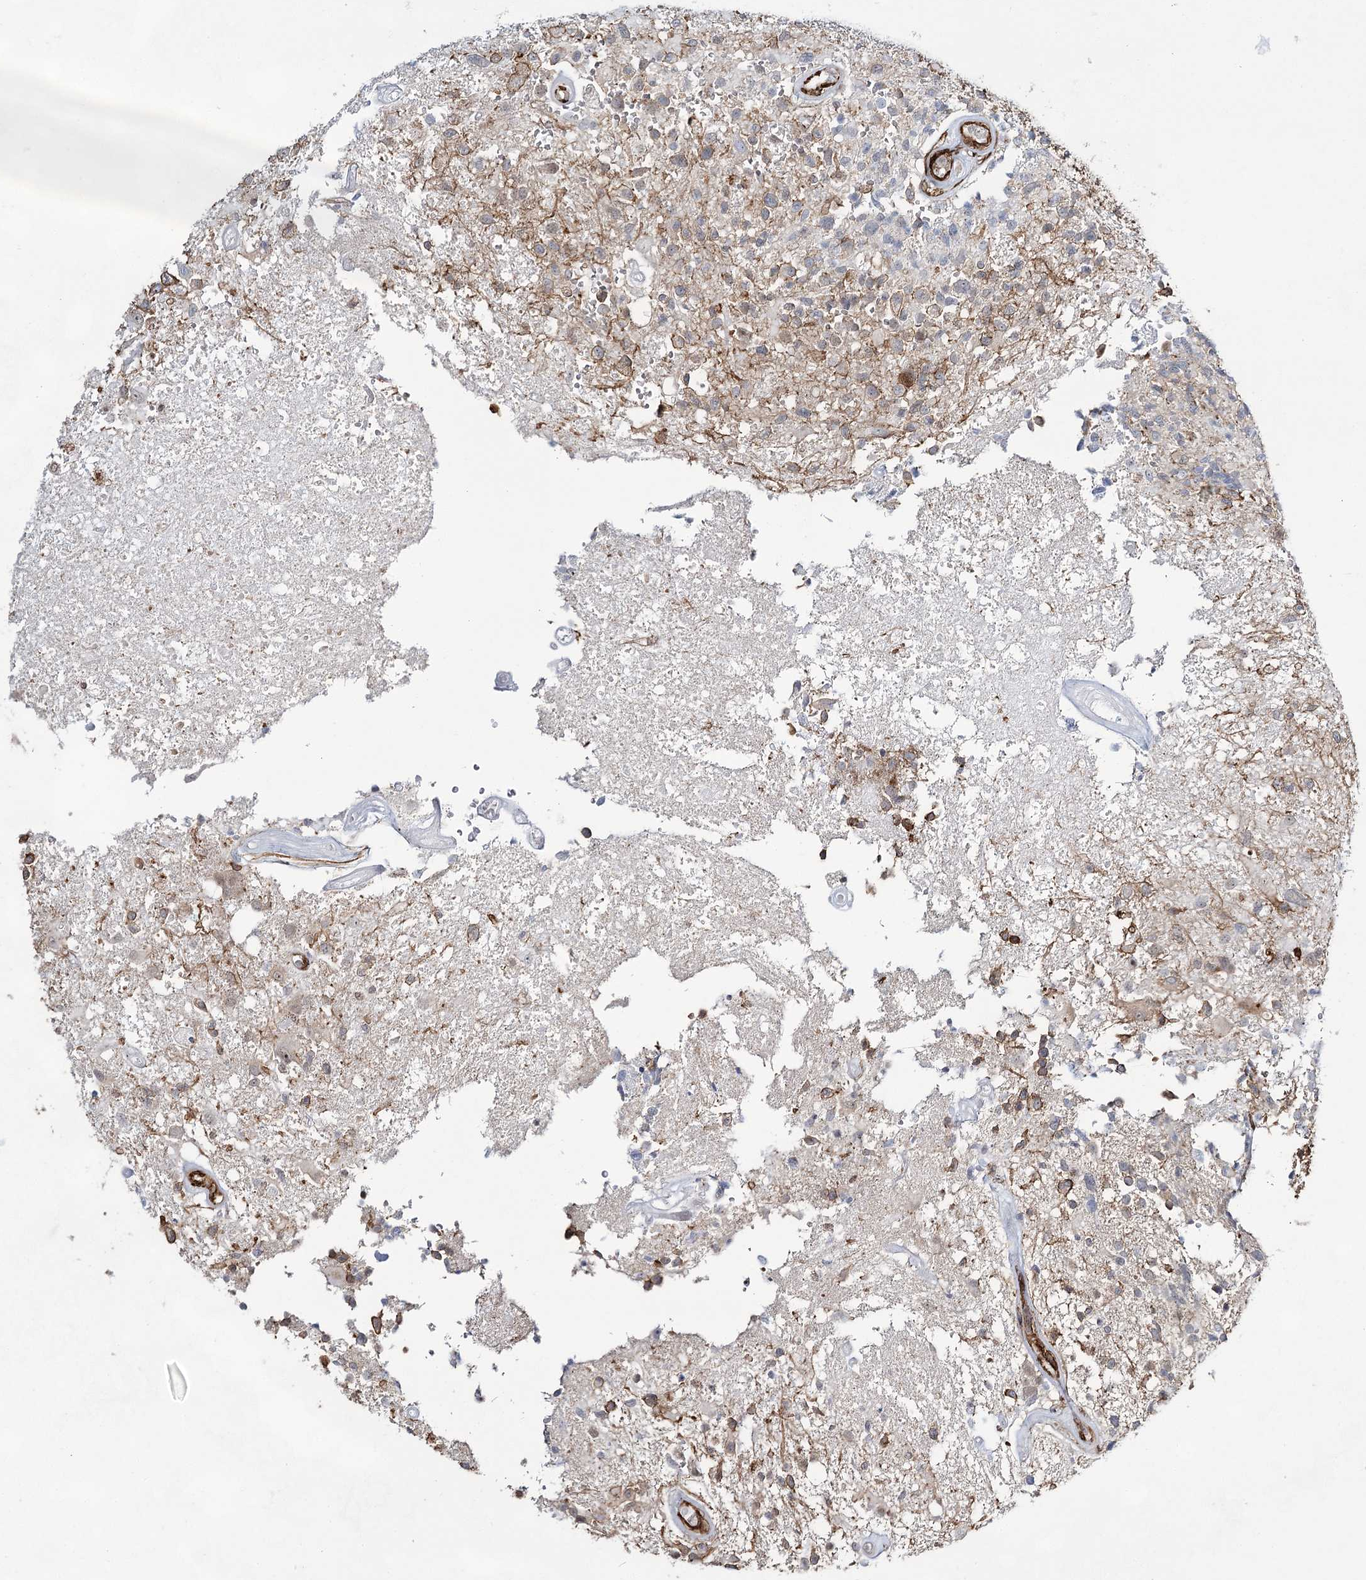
{"staining": {"intensity": "negative", "quantity": "none", "location": "none"}, "tissue": "glioma", "cell_type": "Tumor cells", "image_type": "cancer", "snomed": [{"axis": "morphology", "description": "Glioma, malignant, High grade"}, {"axis": "morphology", "description": "Glioblastoma, NOS"}, {"axis": "topography", "description": "Brain"}], "caption": "IHC histopathology image of neoplastic tissue: human malignant high-grade glioma stained with DAB demonstrates no significant protein positivity in tumor cells.", "gene": "CWF19L1", "patient": {"sex": "male", "age": 60}}